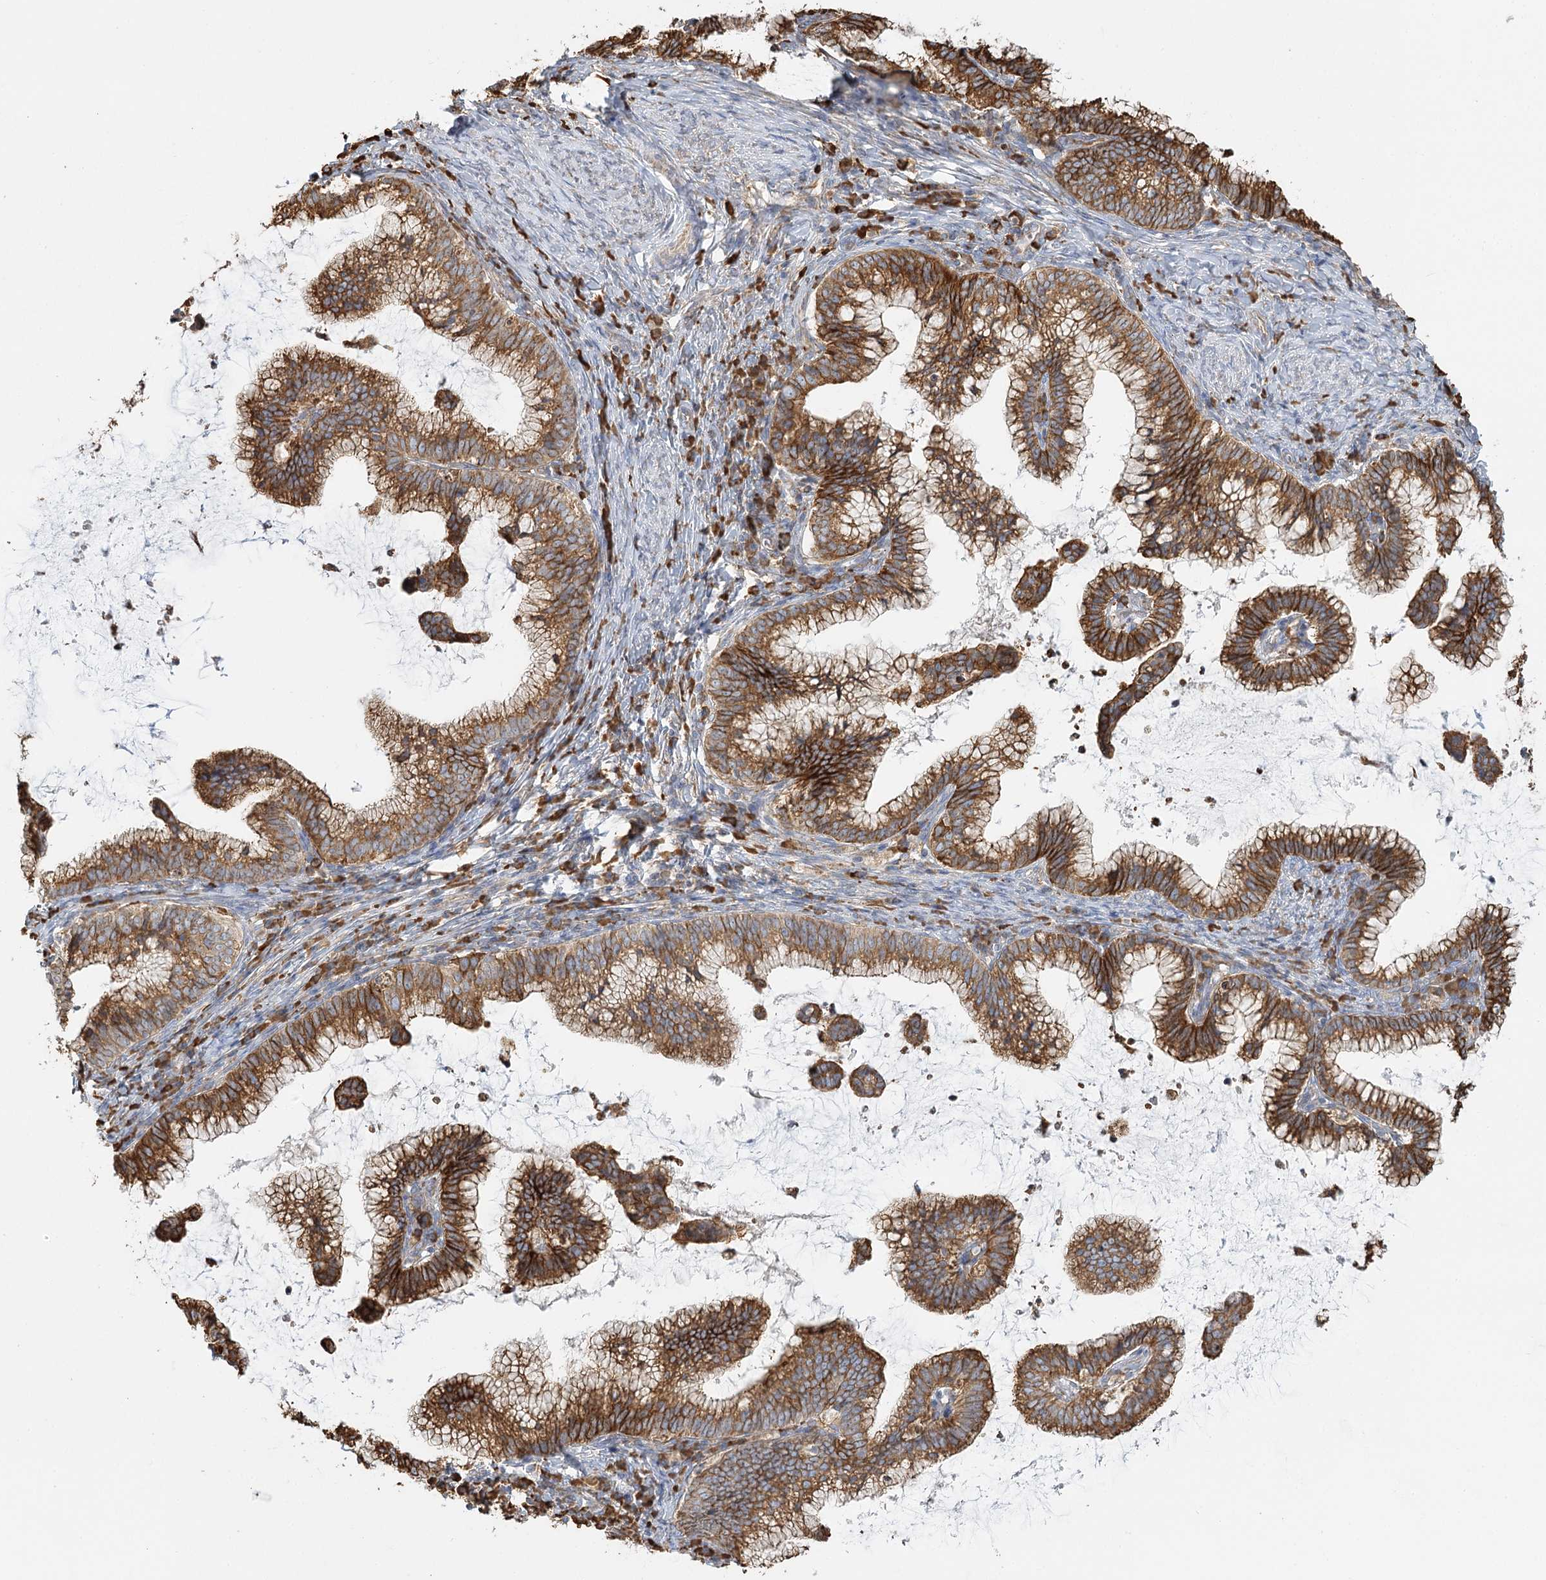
{"staining": {"intensity": "strong", "quantity": ">75%", "location": "cytoplasmic/membranous"}, "tissue": "cervical cancer", "cell_type": "Tumor cells", "image_type": "cancer", "snomed": [{"axis": "morphology", "description": "Adenocarcinoma, NOS"}, {"axis": "topography", "description": "Cervix"}], "caption": "Cervical adenocarcinoma was stained to show a protein in brown. There is high levels of strong cytoplasmic/membranous expression in about >75% of tumor cells. (Brightfield microscopy of DAB IHC at high magnification).", "gene": "TAS1R1", "patient": {"sex": "female", "age": 36}}